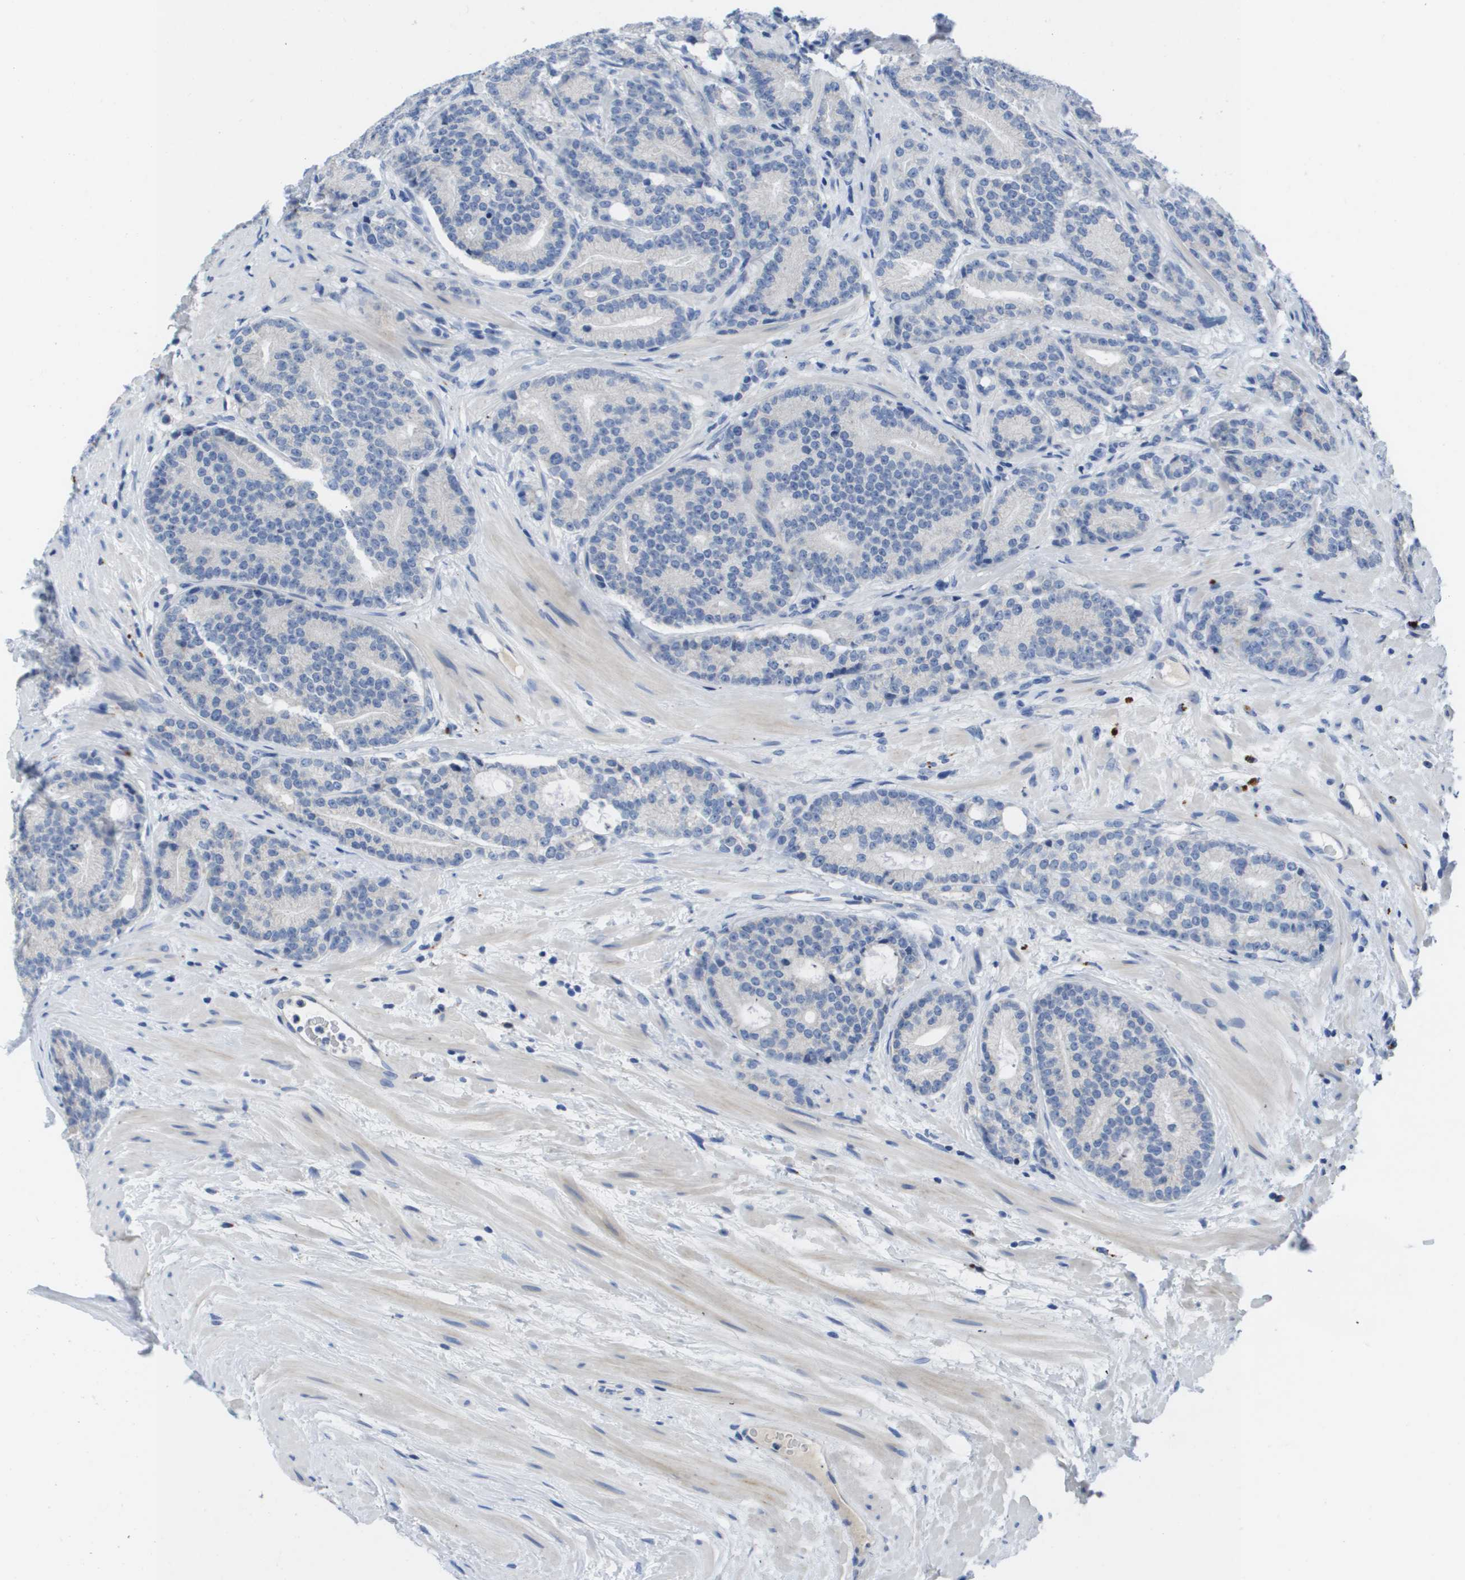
{"staining": {"intensity": "negative", "quantity": "none", "location": "none"}, "tissue": "prostate cancer", "cell_type": "Tumor cells", "image_type": "cancer", "snomed": [{"axis": "morphology", "description": "Adenocarcinoma, High grade"}, {"axis": "topography", "description": "Prostate"}], "caption": "Tumor cells show no significant staining in high-grade adenocarcinoma (prostate).", "gene": "MS4A1", "patient": {"sex": "male", "age": 61}}